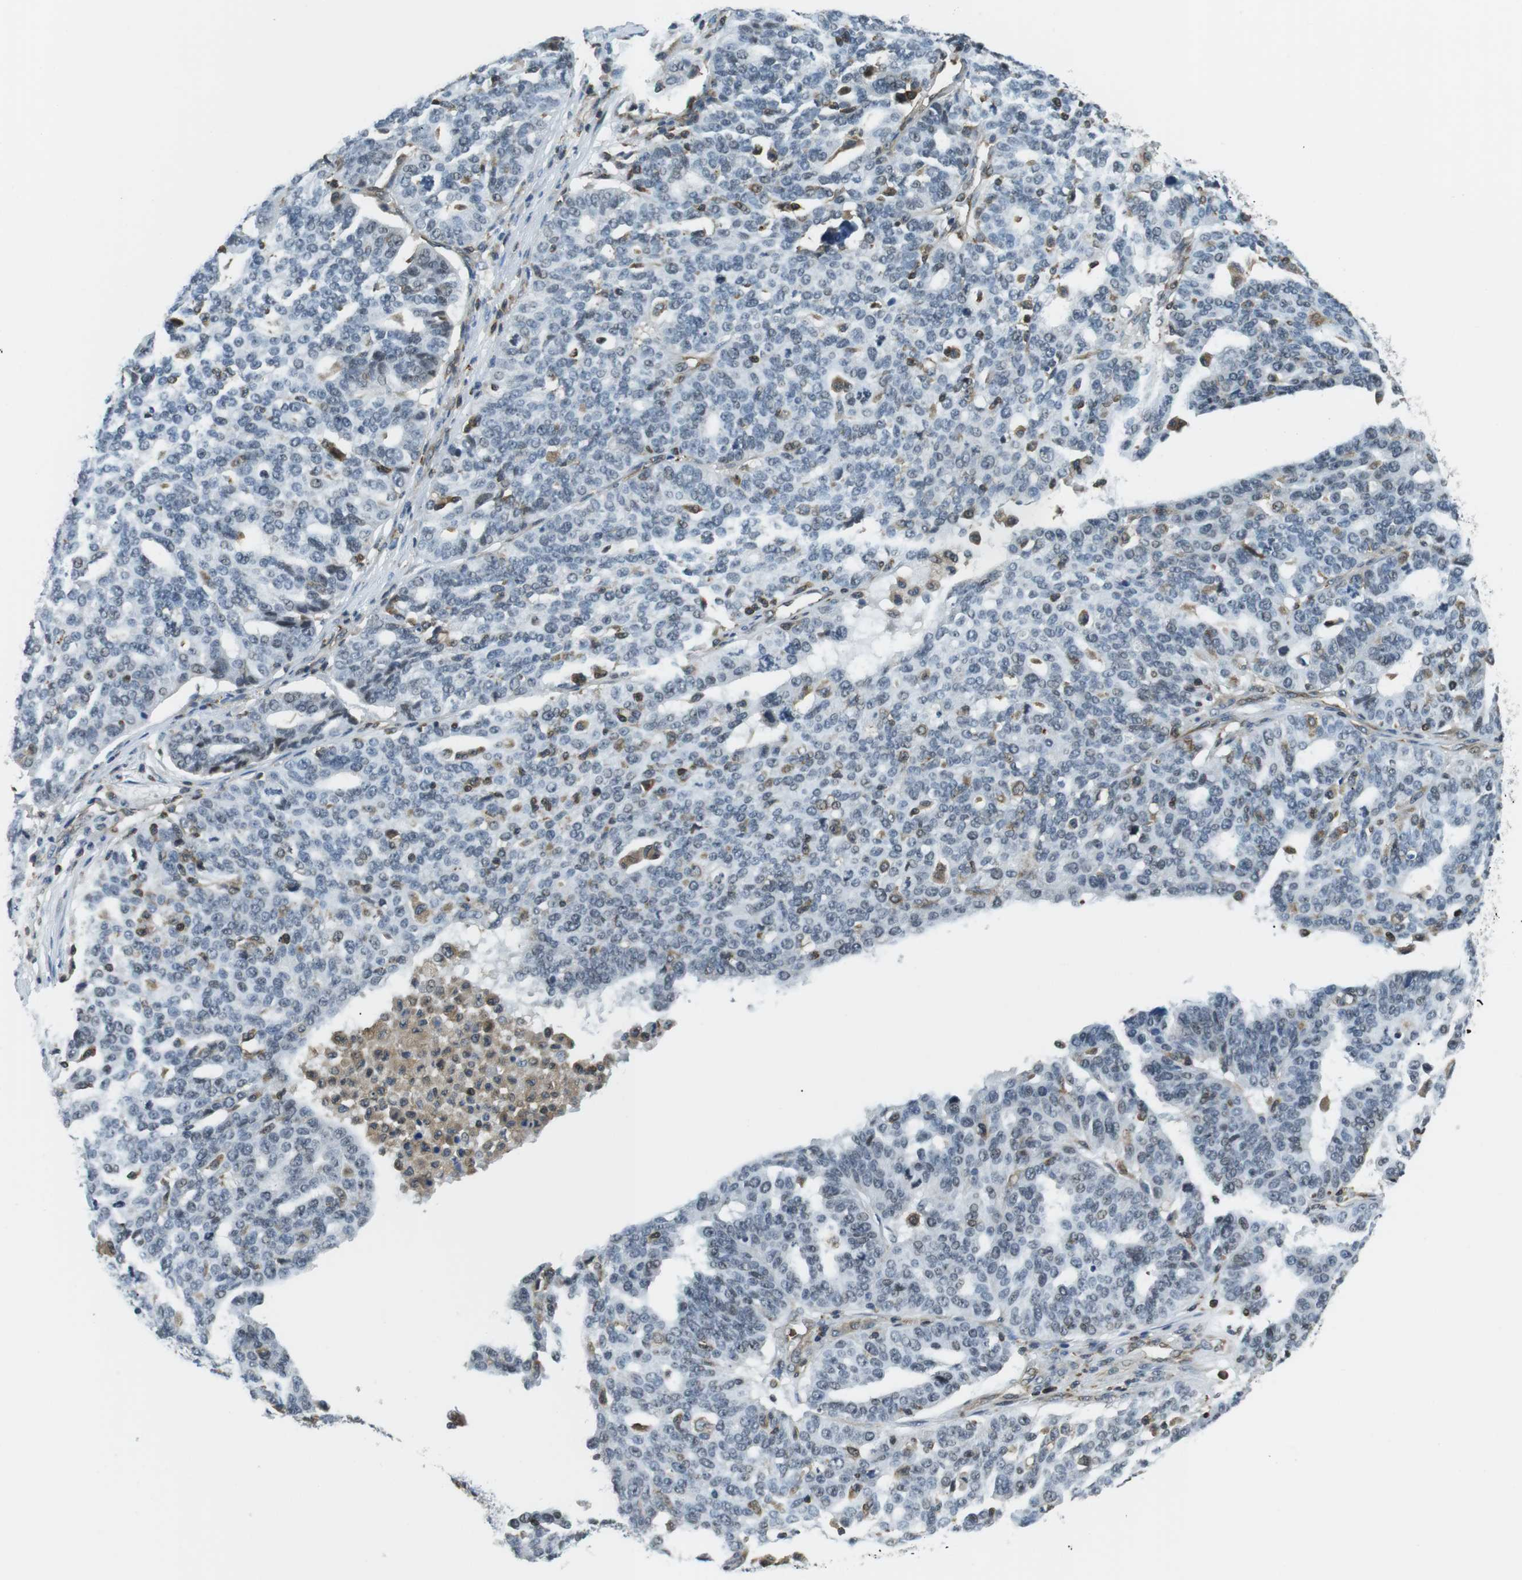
{"staining": {"intensity": "negative", "quantity": "none", "location": "none"}, "tissue": "ovarian cancer", "cell_type": "Tumor cells", "image_type": "cancer", "snomed": [{"axis": "morphology", "description": "Cystadenocarcinoma, serous, NOS"}, {"axis": "topography", "description": "Ovary"}], "caption": "Serous cystadenocarcinoma (ovarian) was stained to show a protein in brown. There is no significant staining in tumor cells.", "gene": "STK10", "patient": {"sex": "female", "age": 59}}